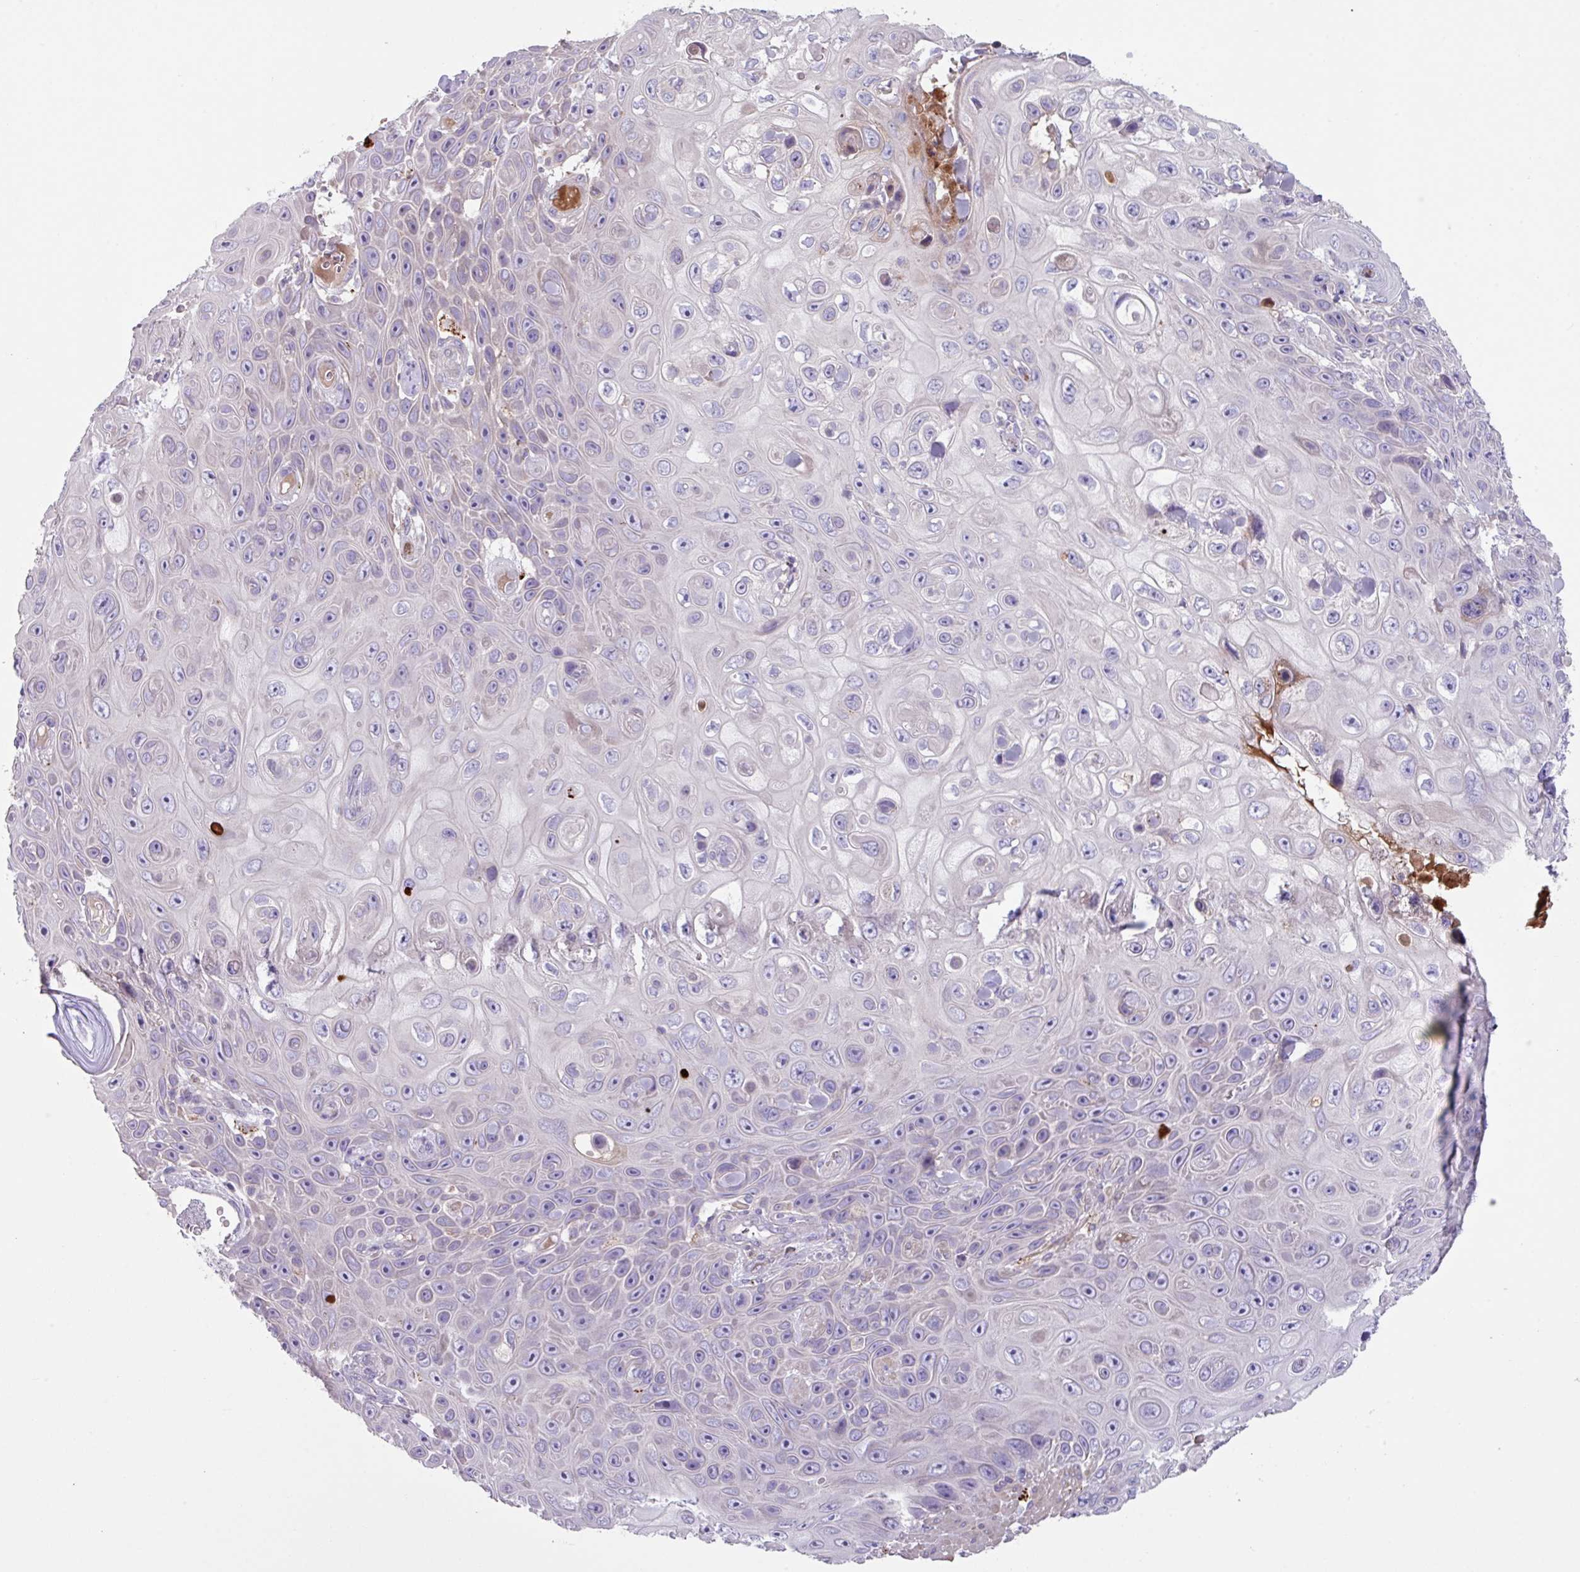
{"staining": {"intensity": "negative", "quantity": "none", "location": "none"}, "tissue": "skin cancer", "cell_type": "Tumor cells", "image_type": "cancer", "snomed": [{"axis": "morphology", "description": "Squamous cell carcinoma, NOS"}, {"axis": "topography", "description": "Skin"}], "caption": "The histopathology image displays no significant staining in tumor cells of skin cancer.", "gene": "IQCJ", "patient": {"sex": "male", "age": 82}}